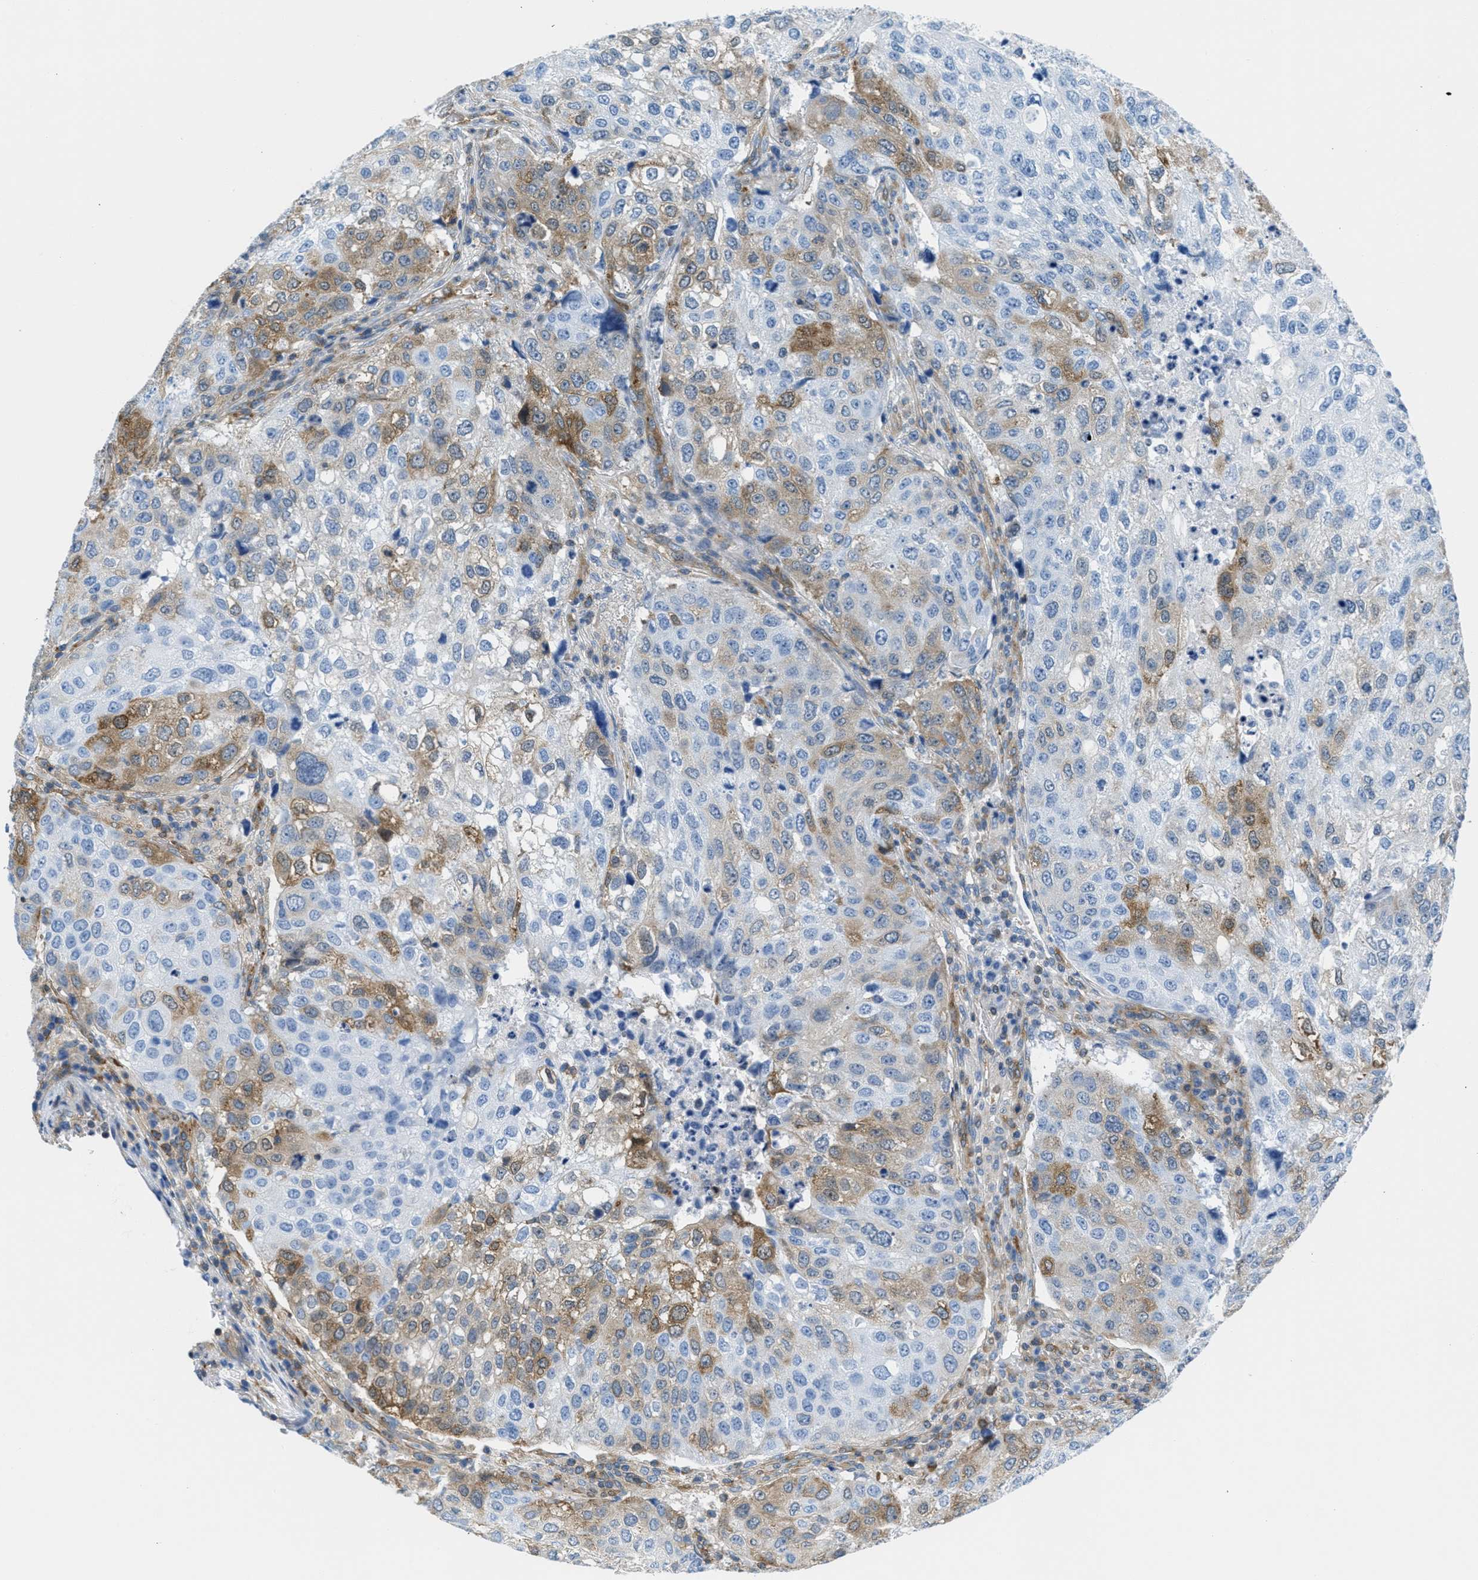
{"staining": {"intensity": "moderate", "quantity": "25%-75%", "location": "cytoplasmic/membranous"}, "tissue": "urothelial cancer", "cell_type": "Tumor cells", "image_type": "cancer", "snomed": [{"axis": "morphology", "description": "Urothelial carcinoma, High grade"}, {"axis": "topography", "description": "Lymph node"}, {"axis": "topography", "description": "Urinary bladder"}], "caption": "Moderate cytoplasmic/membranous positivity for a protein is appreciated in approximately 25%-75% of tumor cells of urothelial carcinoma (high-grade) using immunohistochemistry.", "gene": "MAPRE2", "patient": {"sex": "male", "age": 51}}